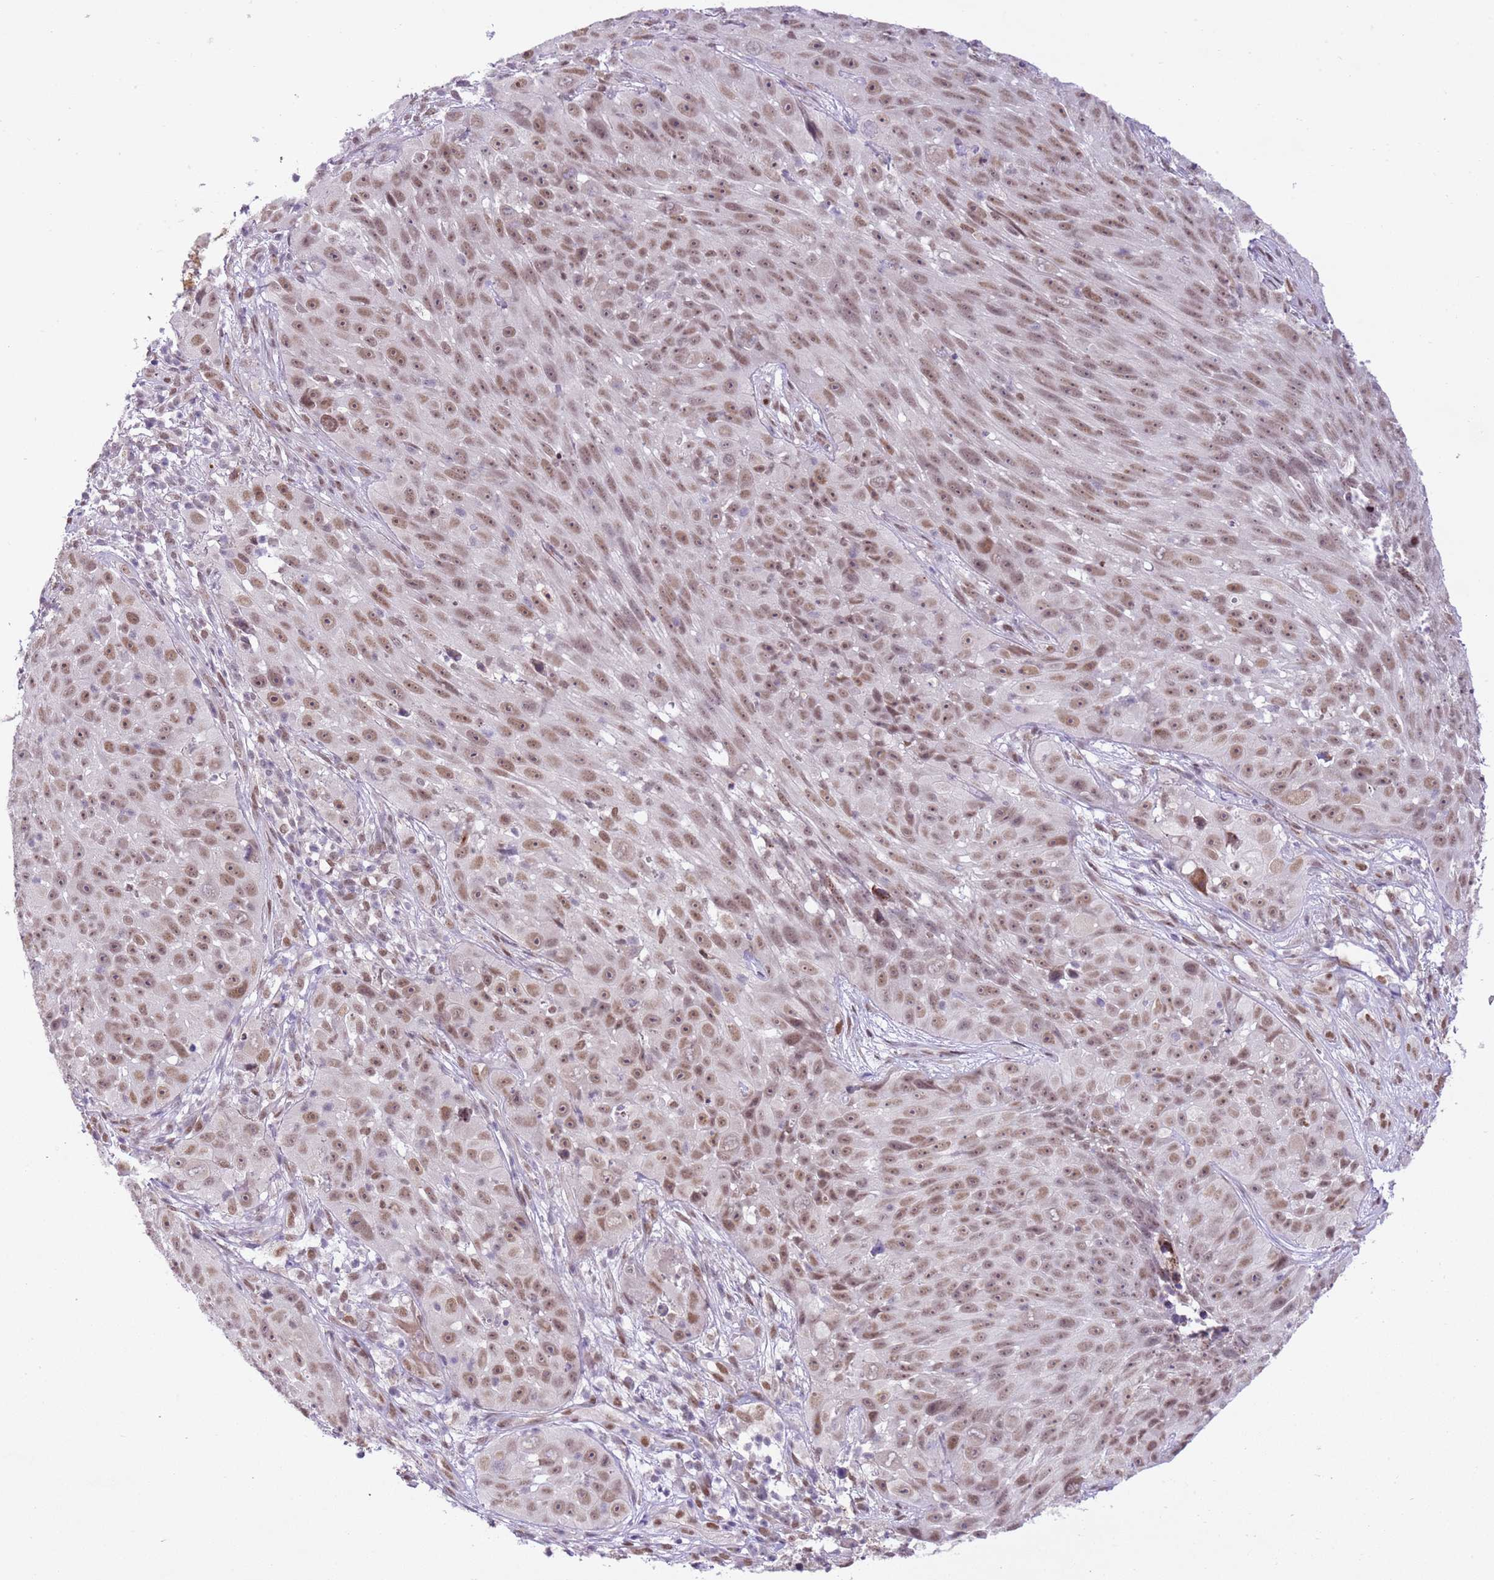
{"staining": {"intensity": "moderate", "quantity": ">75%", "location": "nuclear"}, "tissue": "skin cancer", "cell_type": "Tumor cells", "image_type": "cancer", "snomed": [{"axis": "morphology", "description": "Squamous cell carcinoma, NOS"}, {"axis": "topography", "description": "Skin"}], "caption": "A histopathology image of human skin cancer stained for a protein reveals moderate nuclear brown staining in tumor cells. (IHC, brightfield microscopy, high magnification).", "gene": "NACC2", "patient": {"sex": "female", "age": 87}}